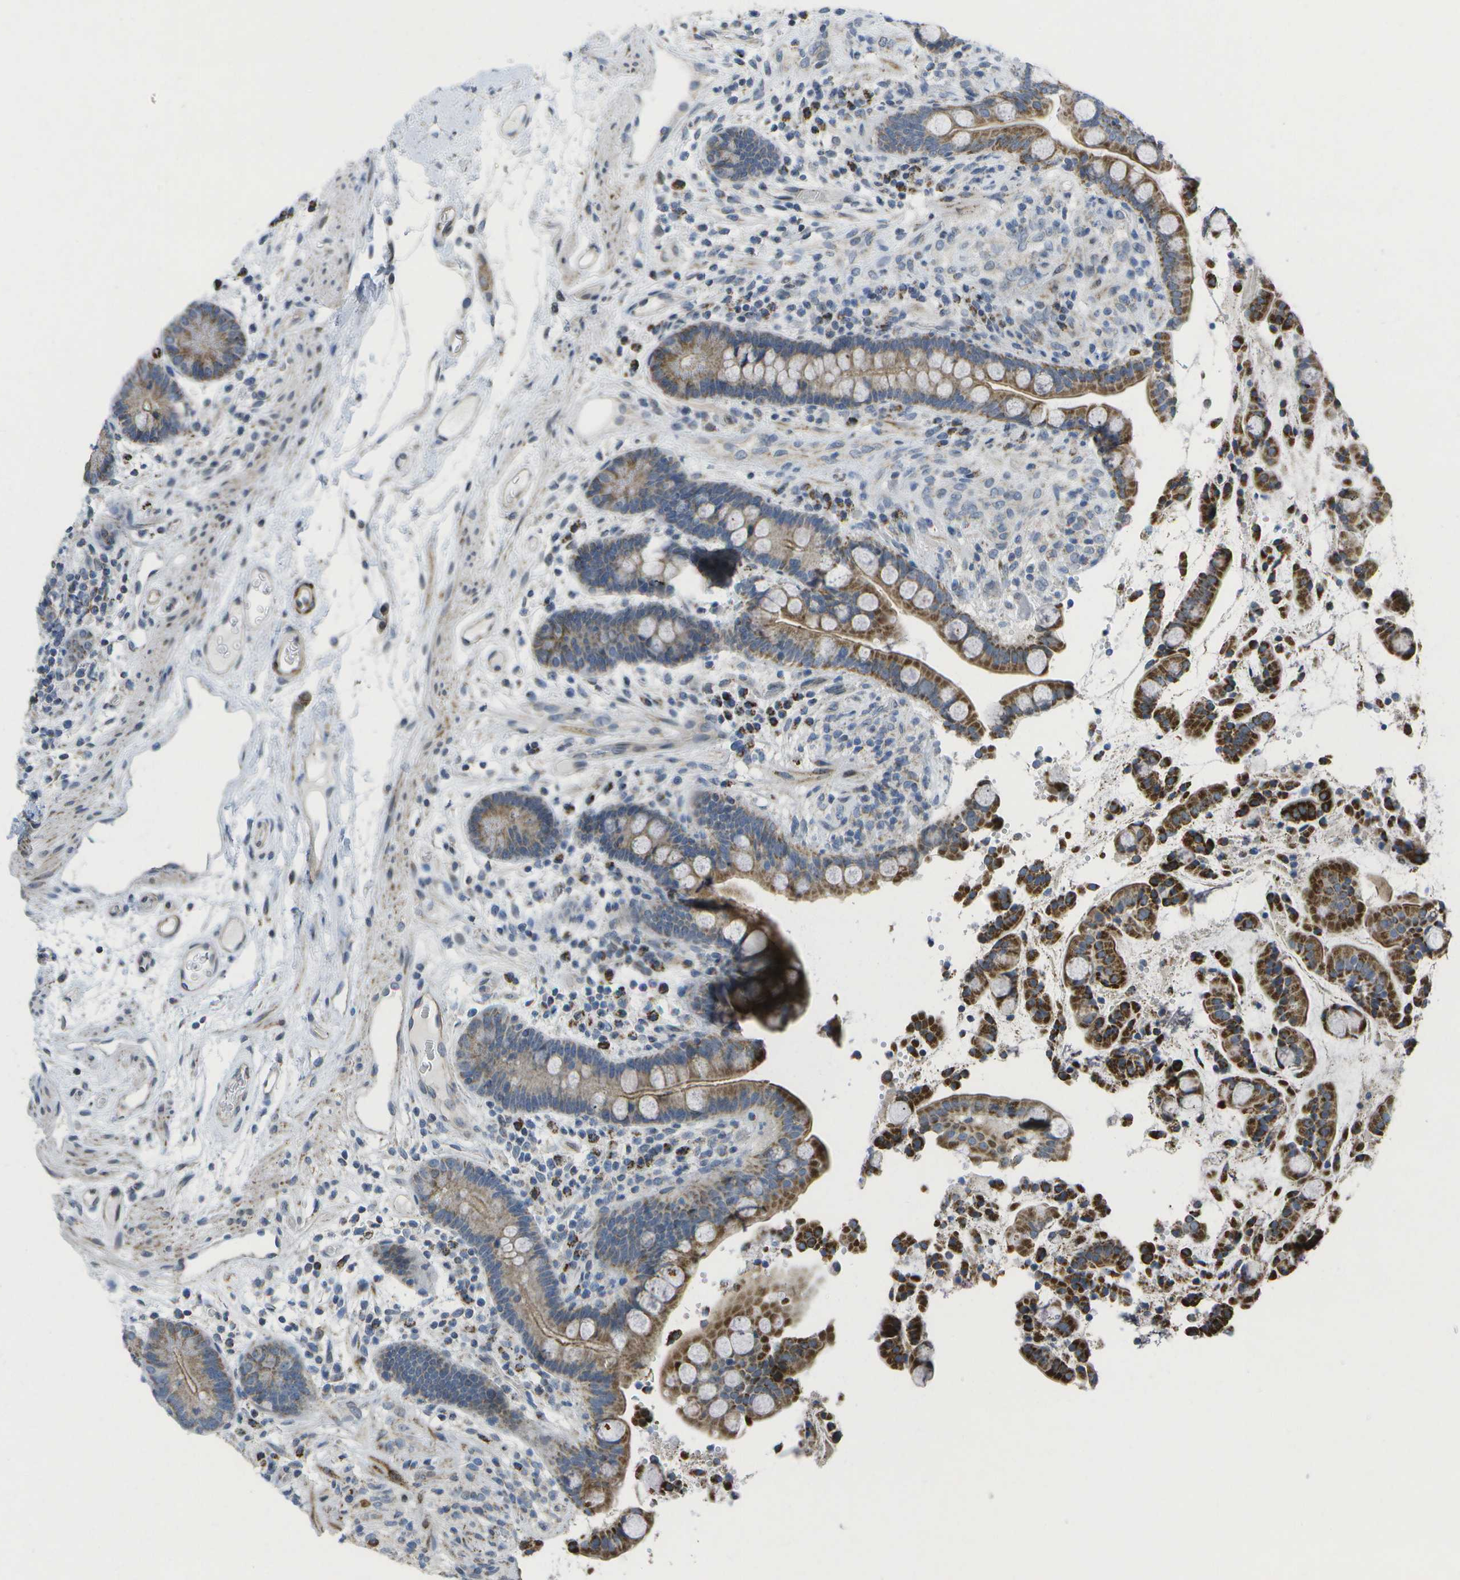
{"staining": {"intensity": "weak", "quantity": ">75%", "location": "cytoplasmic/membranous"}, "tissue": "colon", "cell_type": "Endothelial cells", "image_type": "normal", "snomed": [{"axis": "morphology", "description": "Normal tissue, NOS"}, {"axis": "topography", "description": "Colon"}], "caption": "High-power microscopy captured an immunohistochemistry (IHC) photomicrograph of unremarkable colon, revealing weak cytoplasmic/membranous expression in approximately >75% of endothelial cells.", "gene": "TMEM223", "patient": {"sex": "male", "age": 73}}